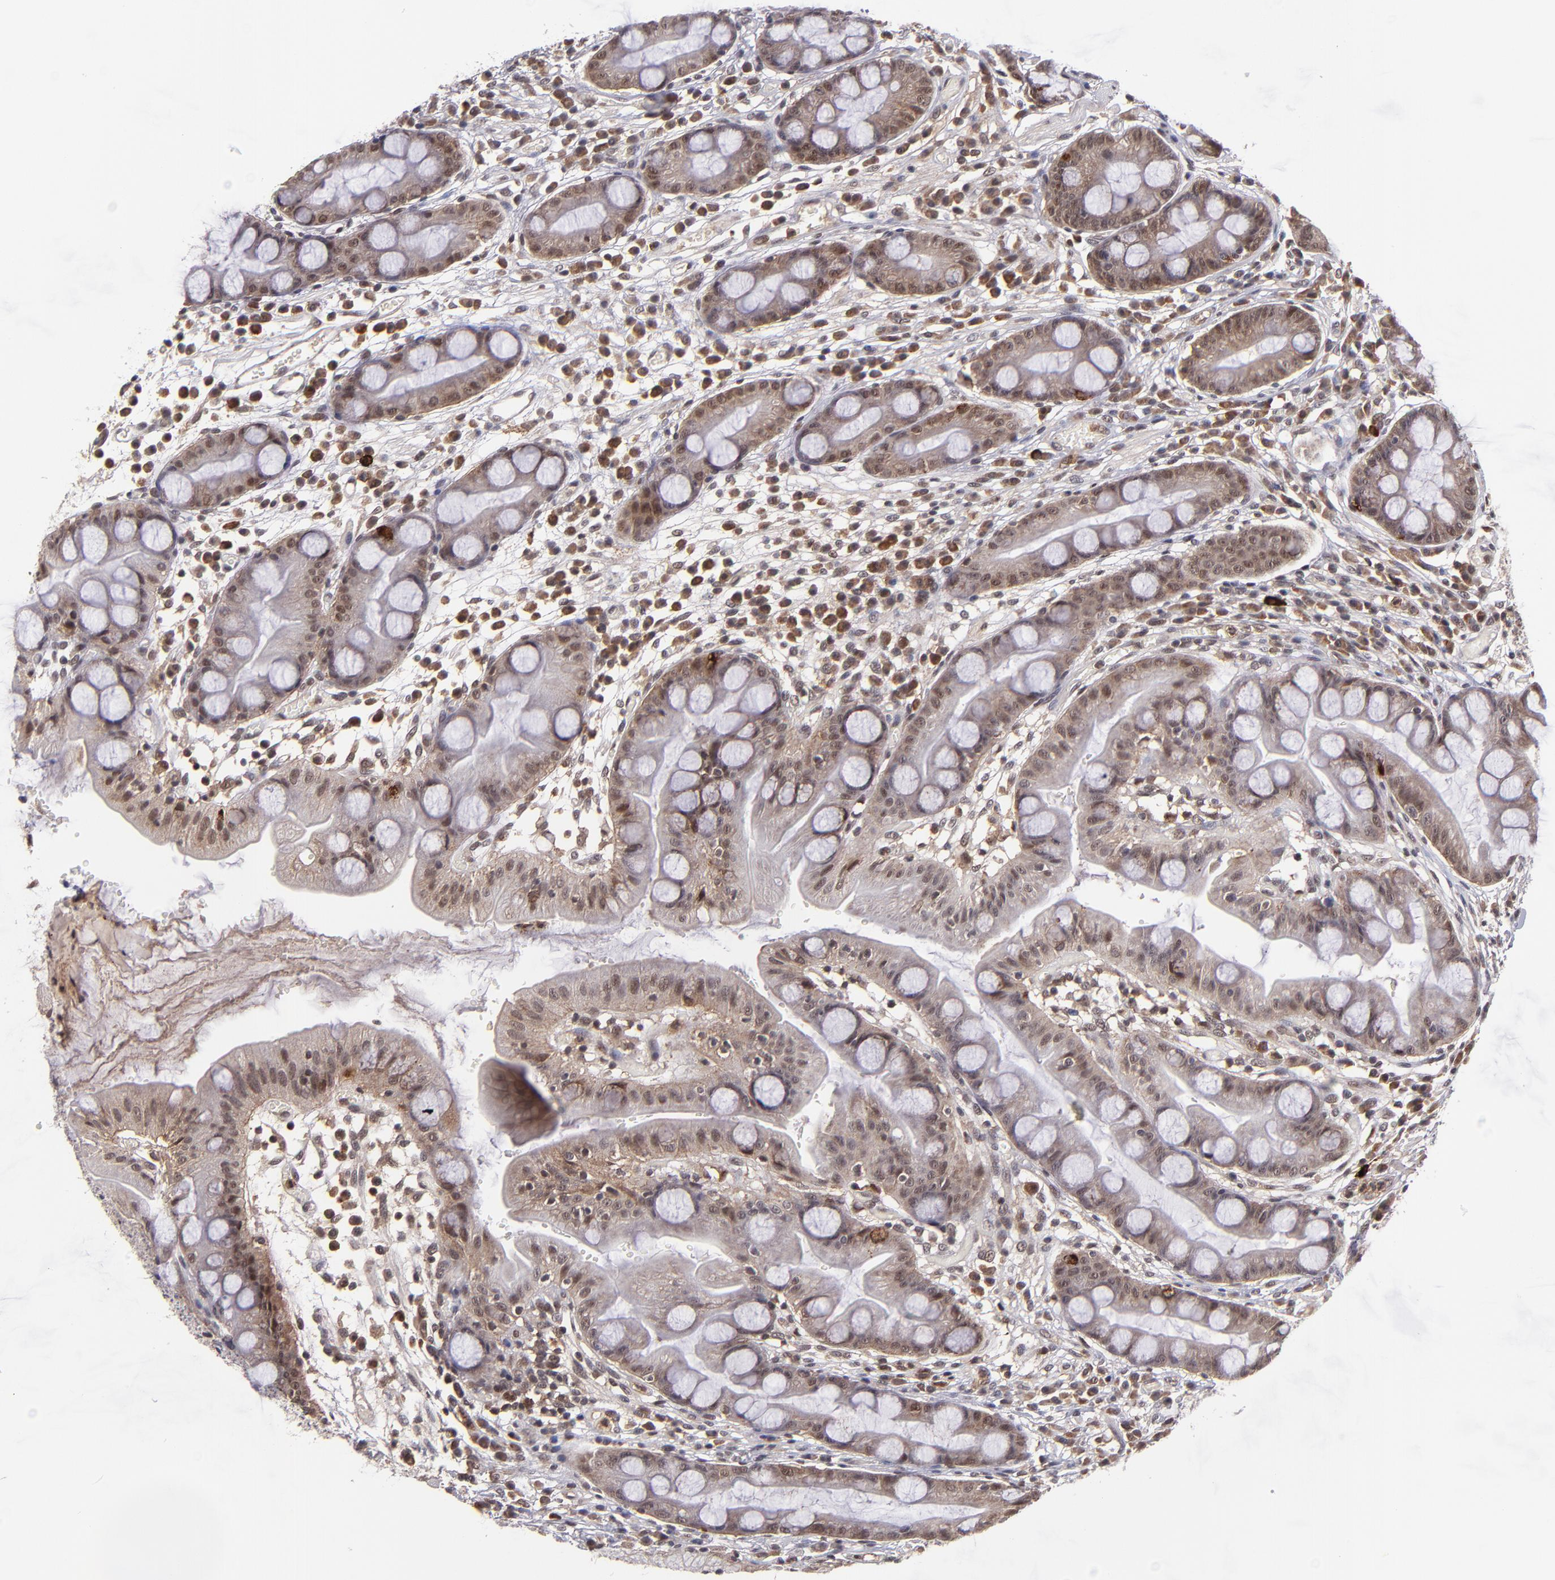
{"staining": {"intensity": "moderate", "quantity": "25%-75%", "location": "cytoplasmic/membranous,nuclear"}, "tissue": "stomach", "cell_type": "Glandular cells", "image_type": "normal", "snomed": [{"axis": "morphology", "description": "Normal tissue, NOS"}, {"axis": "morphology", "description": "Inflammation, NOS"}, {"axis": "topography", "description": "Stomach, lower"}], "caption": "Protein staining of unremarkable stomach shows moderate cytoplasmic/membranous,nuclear expression in about 25%-75% of glandular cells.", "gene": "EP300", "patient": {"sex": "male", "age": 59}}